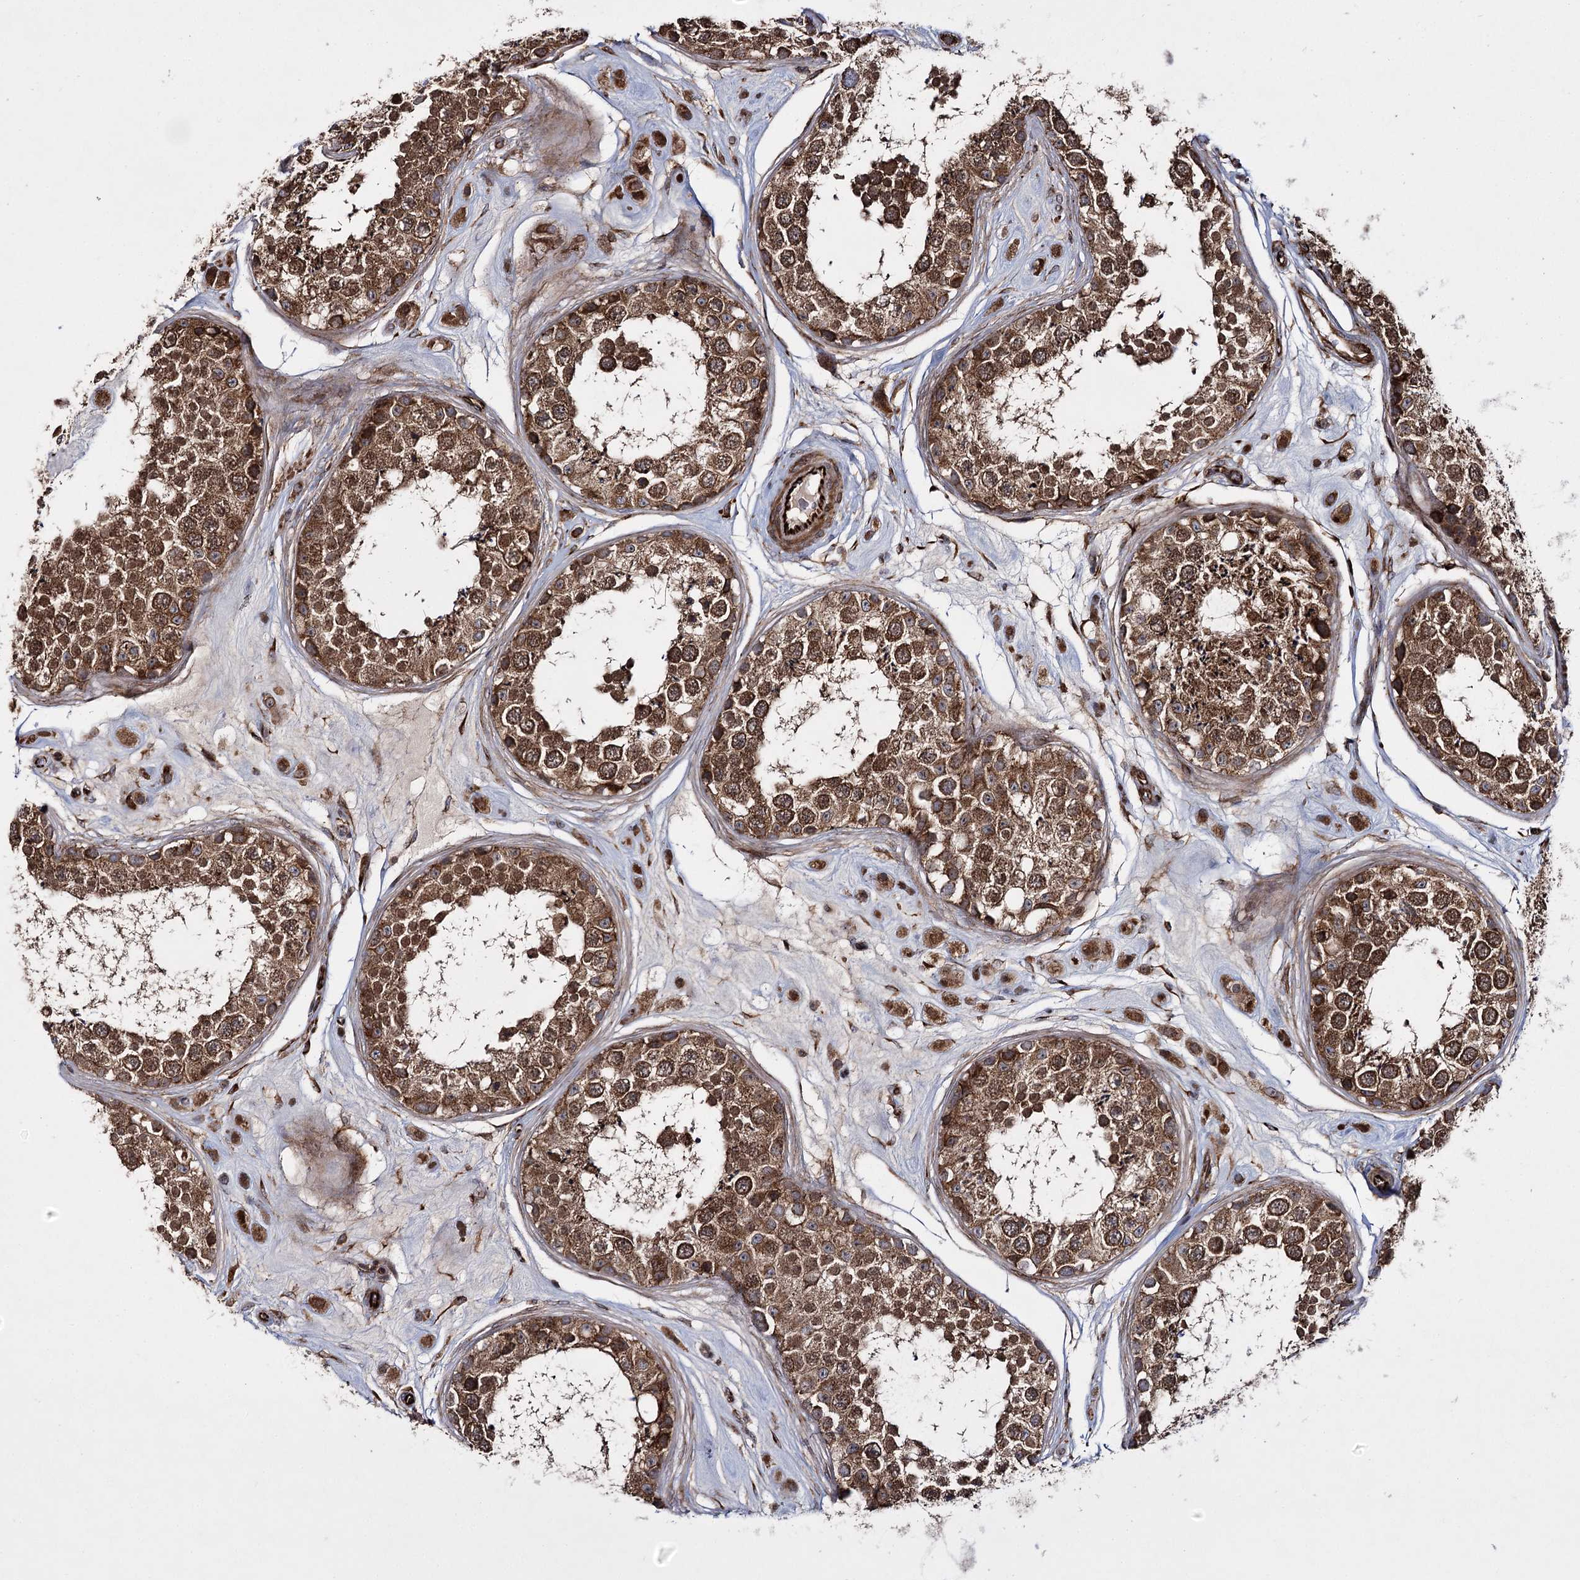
{"staining": {"intensity": "strong", "quantity": ">75%", "location": "cytoplasmic/membranous,nuclear"}, "tissue": "testis", "cell_type": "Cells in seminiferous ducts", "image_type": "normal", "snomed": [{"axis": "morphology", "description": "Normal tissue, NOS"}, {"axis": "topography", "description": "Testis"}], "caption": "Cells in seminiferous ducts display strong cytoplasmic/membranous,nuclear staining in about >75% of cells in normal testis. (Brightfield microscopy of DAB IHC at high magnification).", "gene": "HECTD2", "patient": {"sex": "male", "age": 25}}